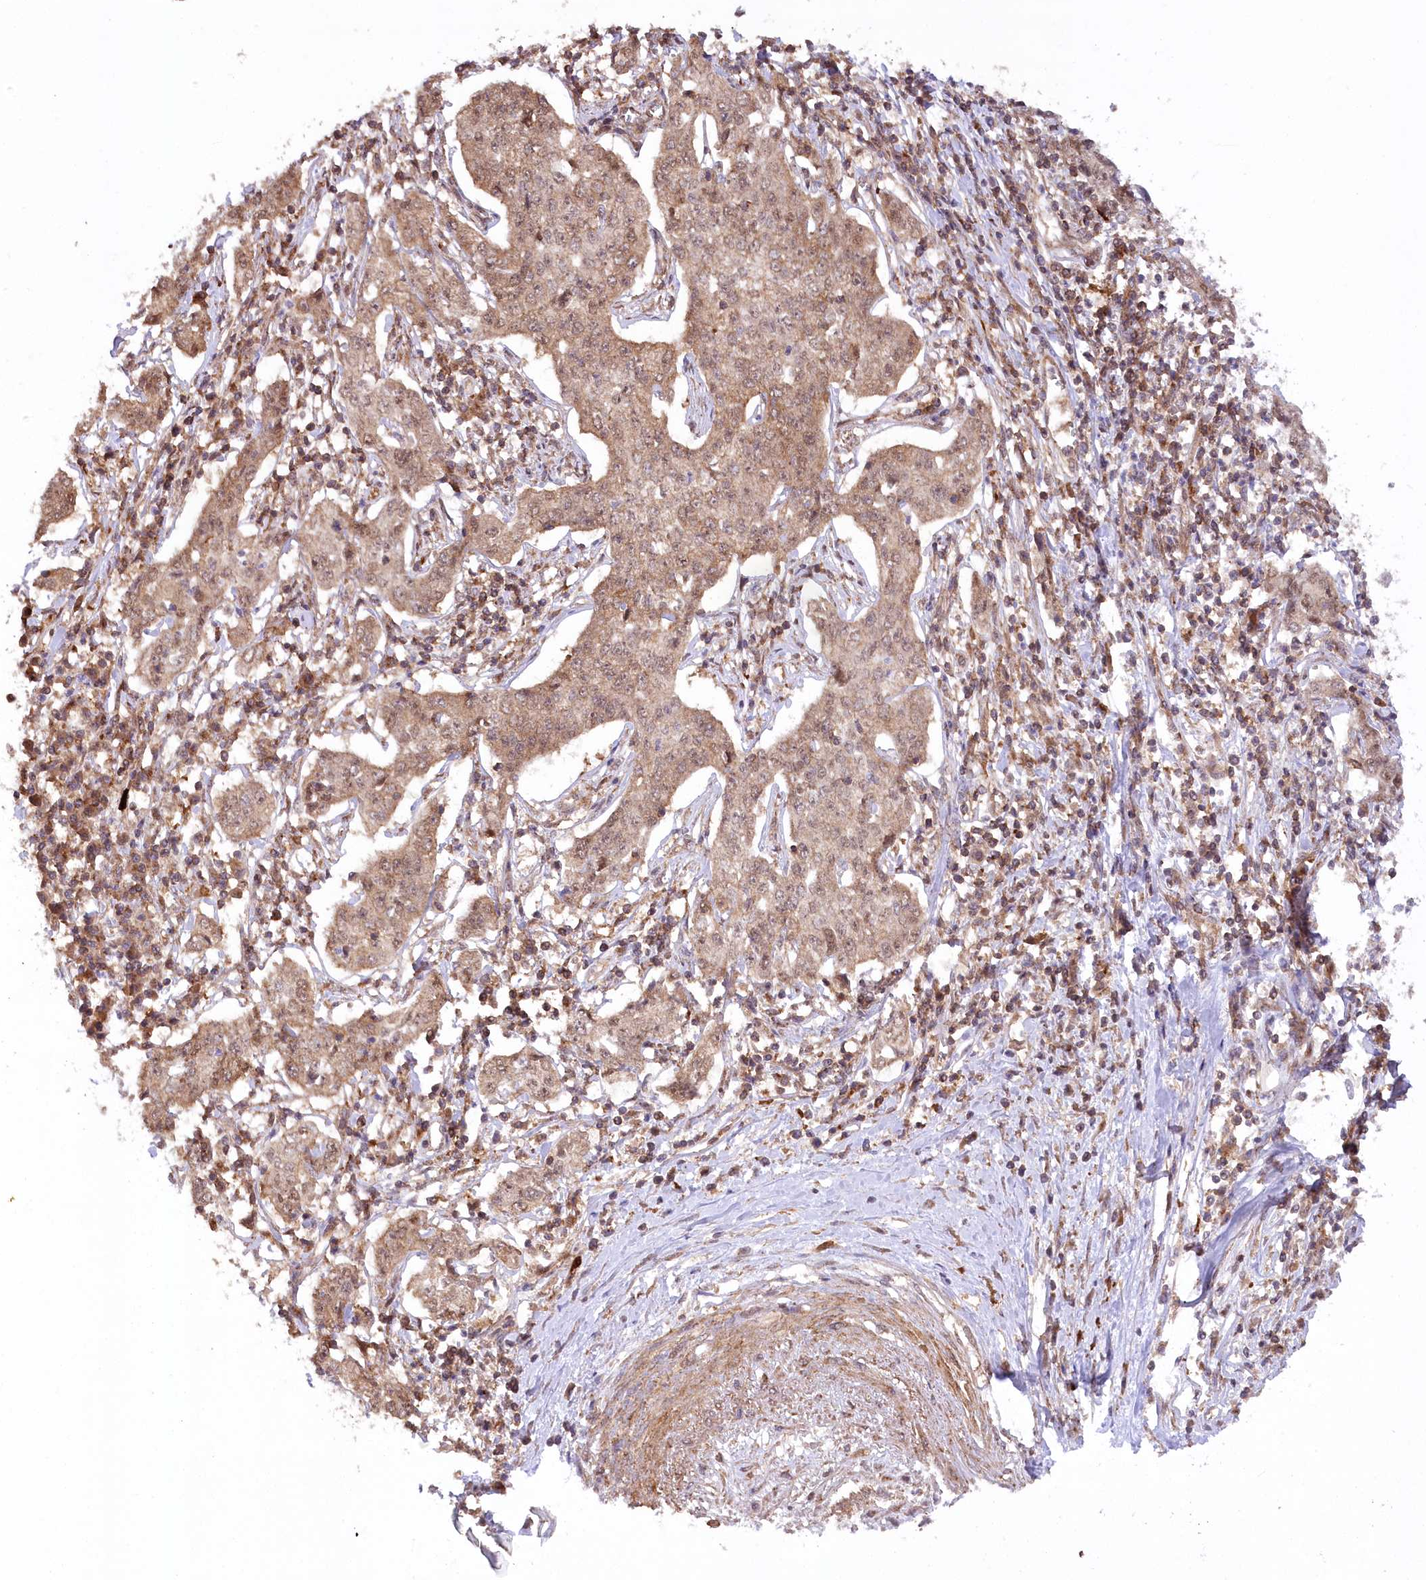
{"staining": {"intensity": "weak", "quantity": ">75%", "location": "cytoplasmic/membranous,nuclear"}, "tissue": "cervical cancer", "cell_type": "Tumor cells", "image_type": "cancer", "snomed": [{"axis": "morphology", "description": "Squamous cell carcinoma, NOS"}, {"axis": "topography", "description": "Cervix"}], "caption": "Tumor cells display low levels of weak cytoplasmic/membranous and nuclear staining in approximately >75% of cells in human cervical cancer (squamous cell carcinoma). Immunohistochemistry (ihc) stains the protein of interest in brown and the nuclei are stained blue.", "gene": "CCDC91", "patient": {"sex": "female", "age": 35}}